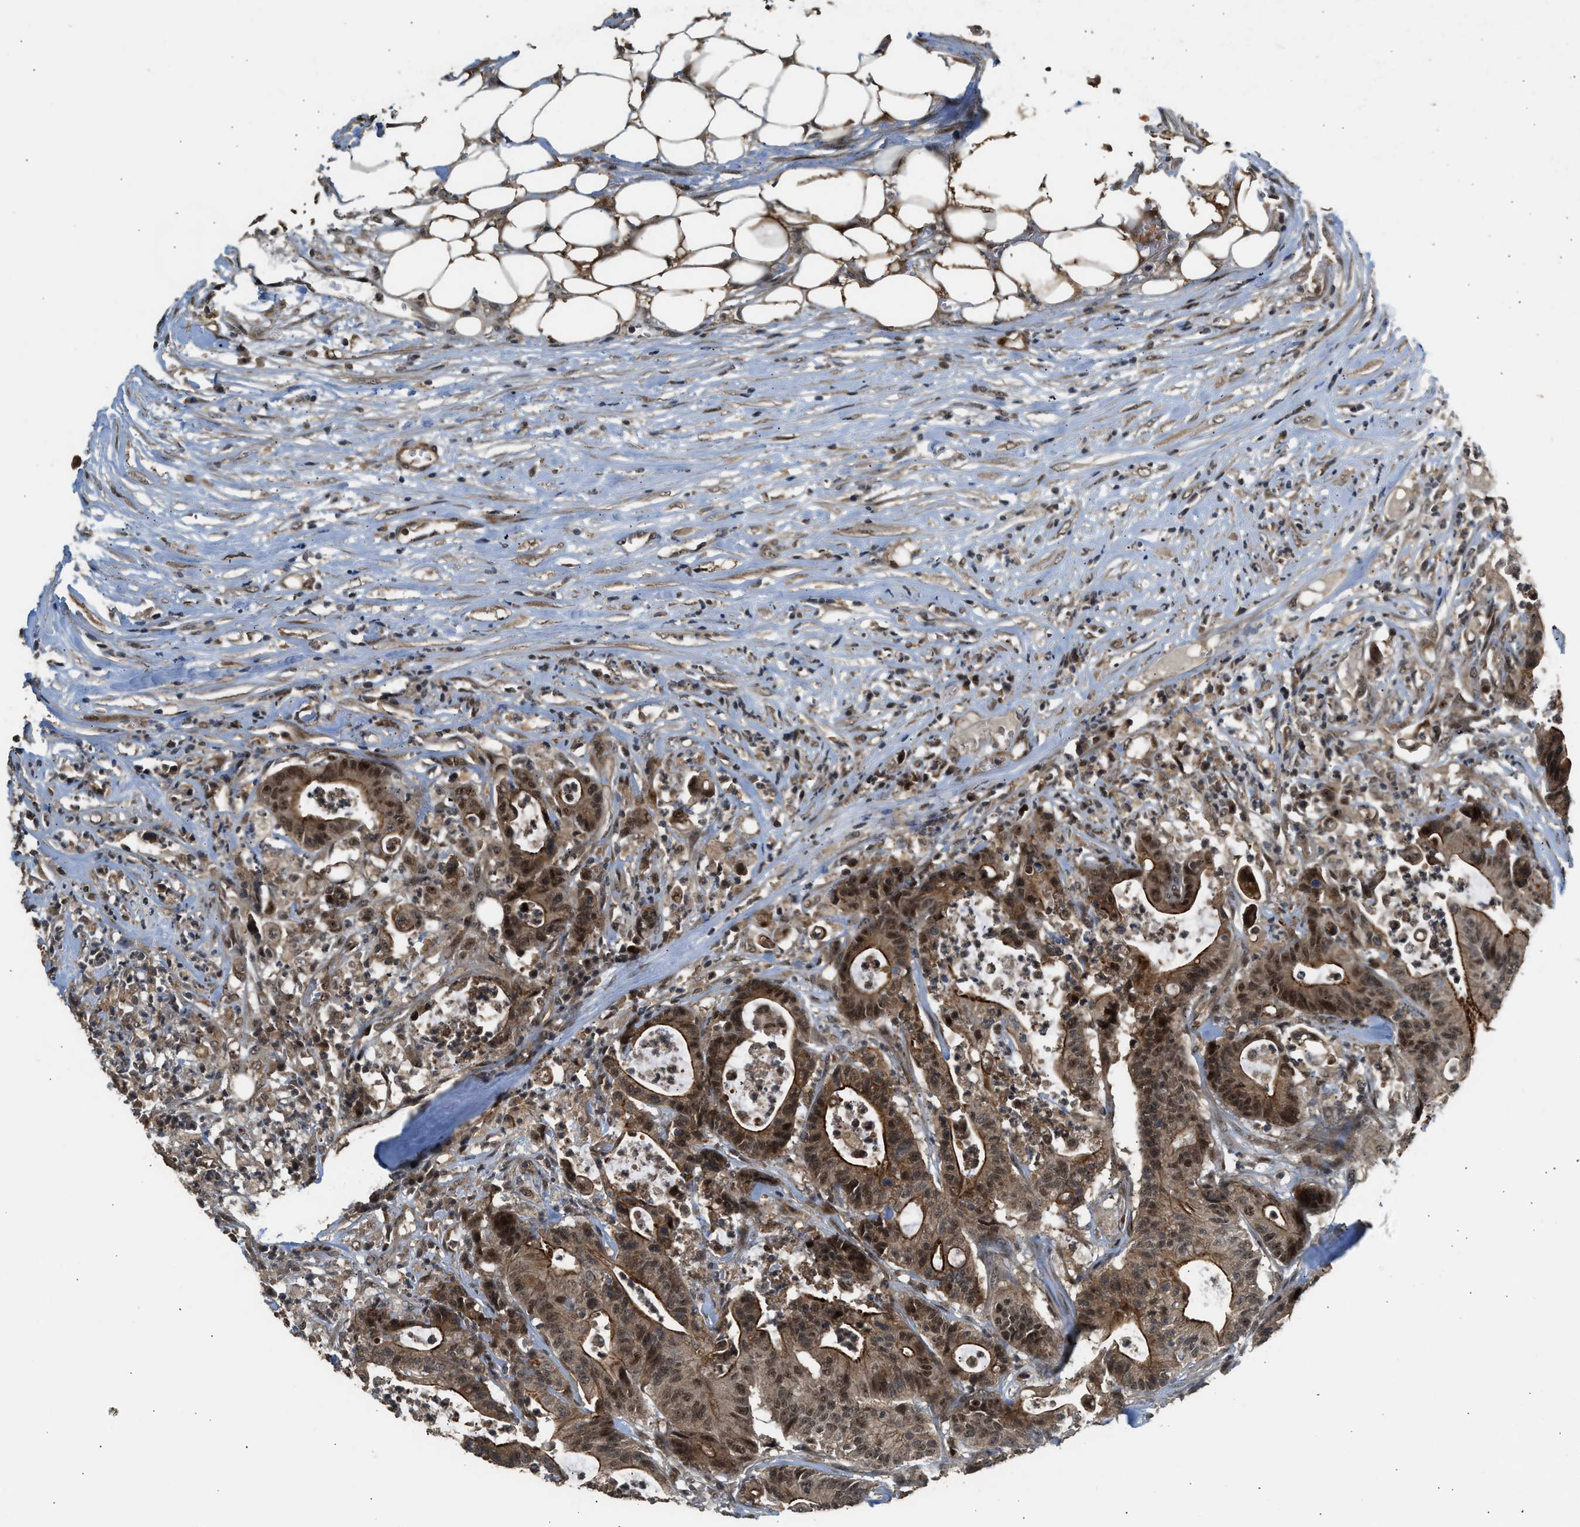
{"staining": {"intensity": "strong", "quantity": ">75%", "location": "cytoplasmic/membranous,nuclear"}, "tissue": "colorectal cancer", "cell_type": "Tumor cells", "image_type": "cancer", "snomed": [{"axis": "morphology", "description": "Adenocarcinoma, NOS"}, {"axis": "topography", "description": "Colon"}], "caption": "Human colorectal cancer stained for a protein (brown) displays strong cytoplasmic/membranous and nuclear positive expression in approximately >75% of tumor cells.", "gene": "GET1", "patient": {"sex": "female", "age": 84}}